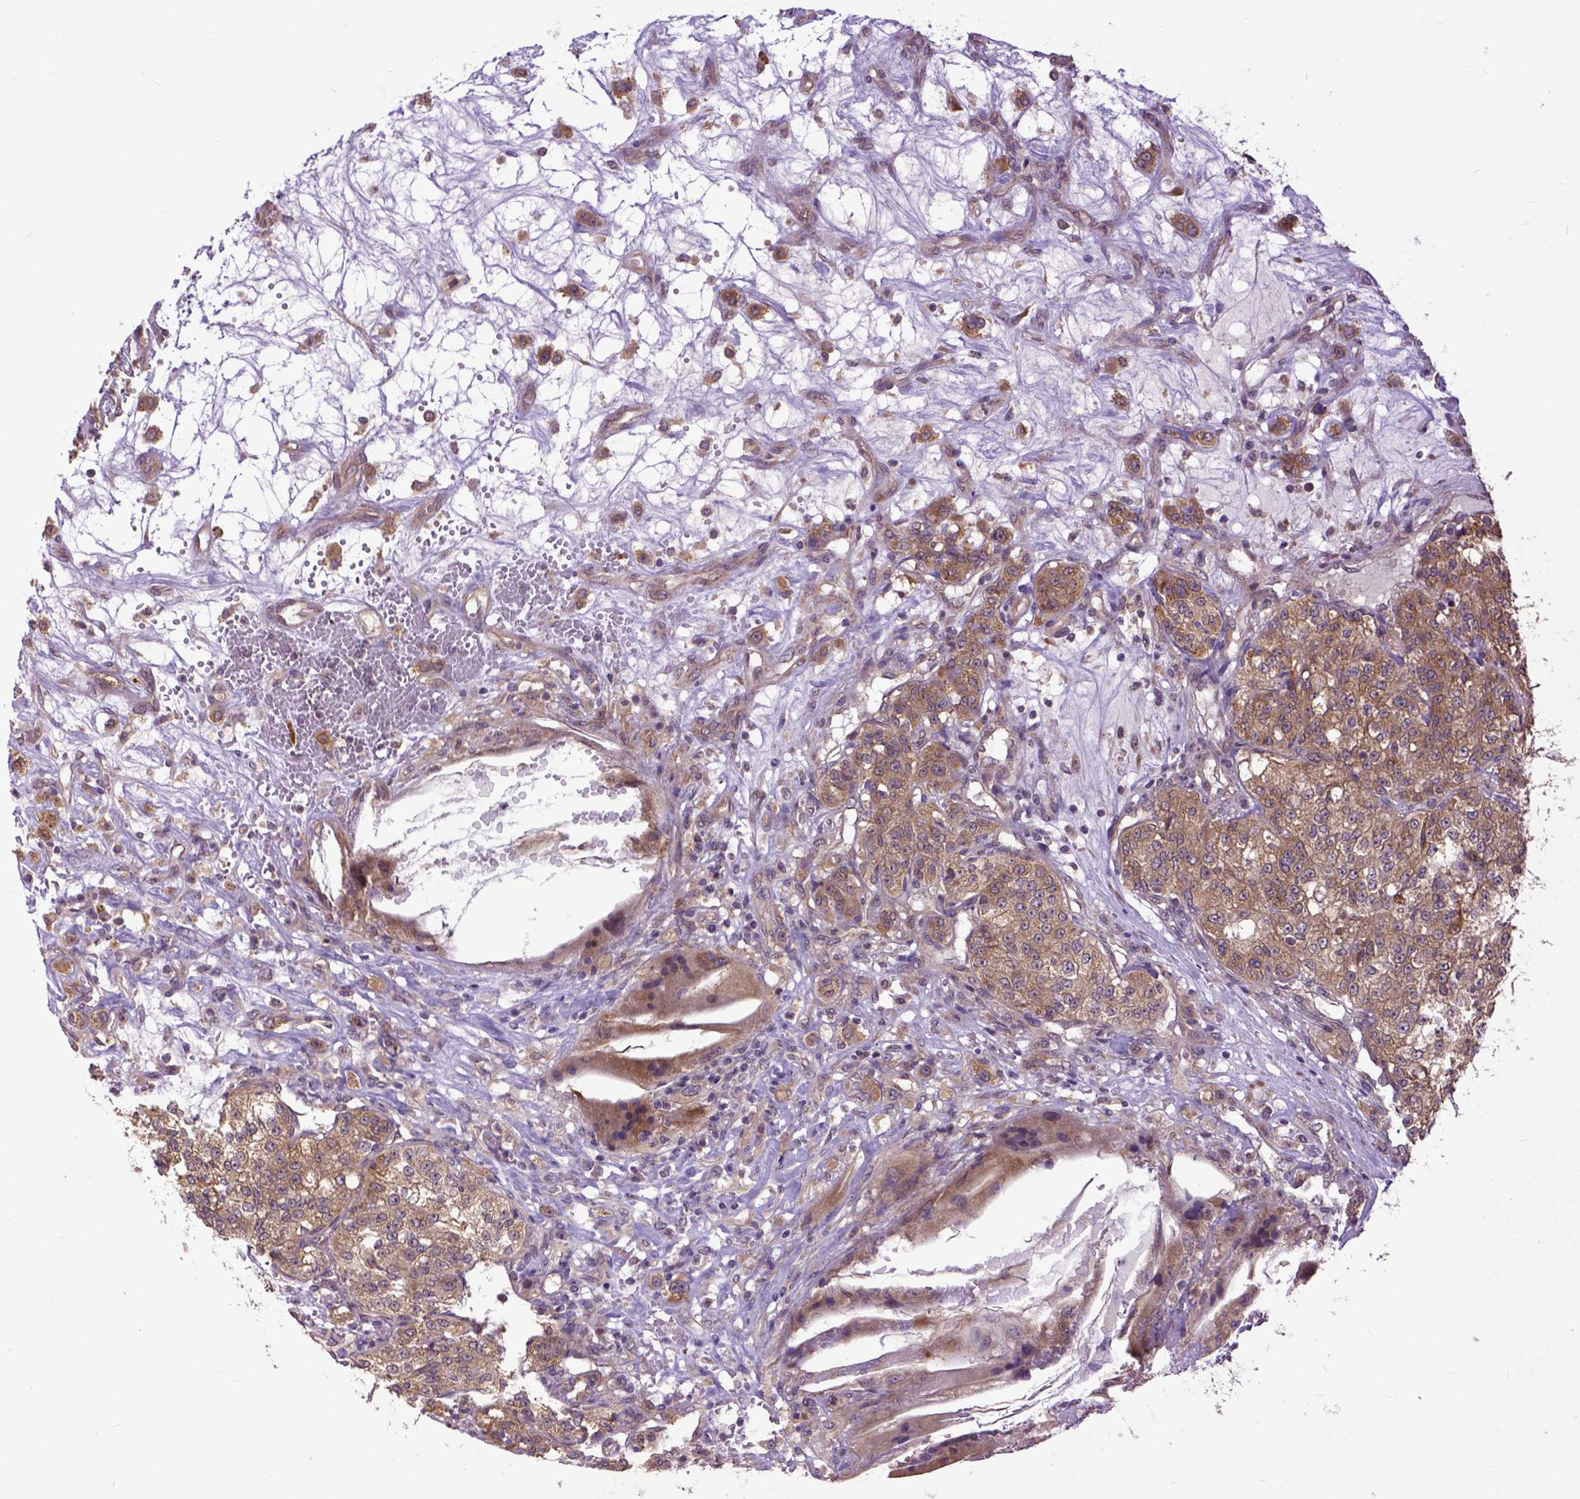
{"staining": {"intensity": "moderate", "quantity": ">75%", "location": "cytoplasmic/membranous"}, "tissue": "renal cancer", "cell_type": "Tumor cells", "image_type": "cancer", "snomed": [{"axis": "morphology", "description": "Adenocarcinoma, NOS"}, {"axis": "topography", "description": "Kidney"}], "caption": "High-power microscopy captured an immunohistochemistry (IHC) photomicrograph of adenocarcinoma (renal), revealing moderate cytoplasmic/membranous staining in about >75% of tumor cells. (Stains: DAB in brown, nuclei in blue, Microscopy: brightfield microscopy at high magnification).", "gene": "ARL1", "patient": {"sex": "female", "age": 63}}